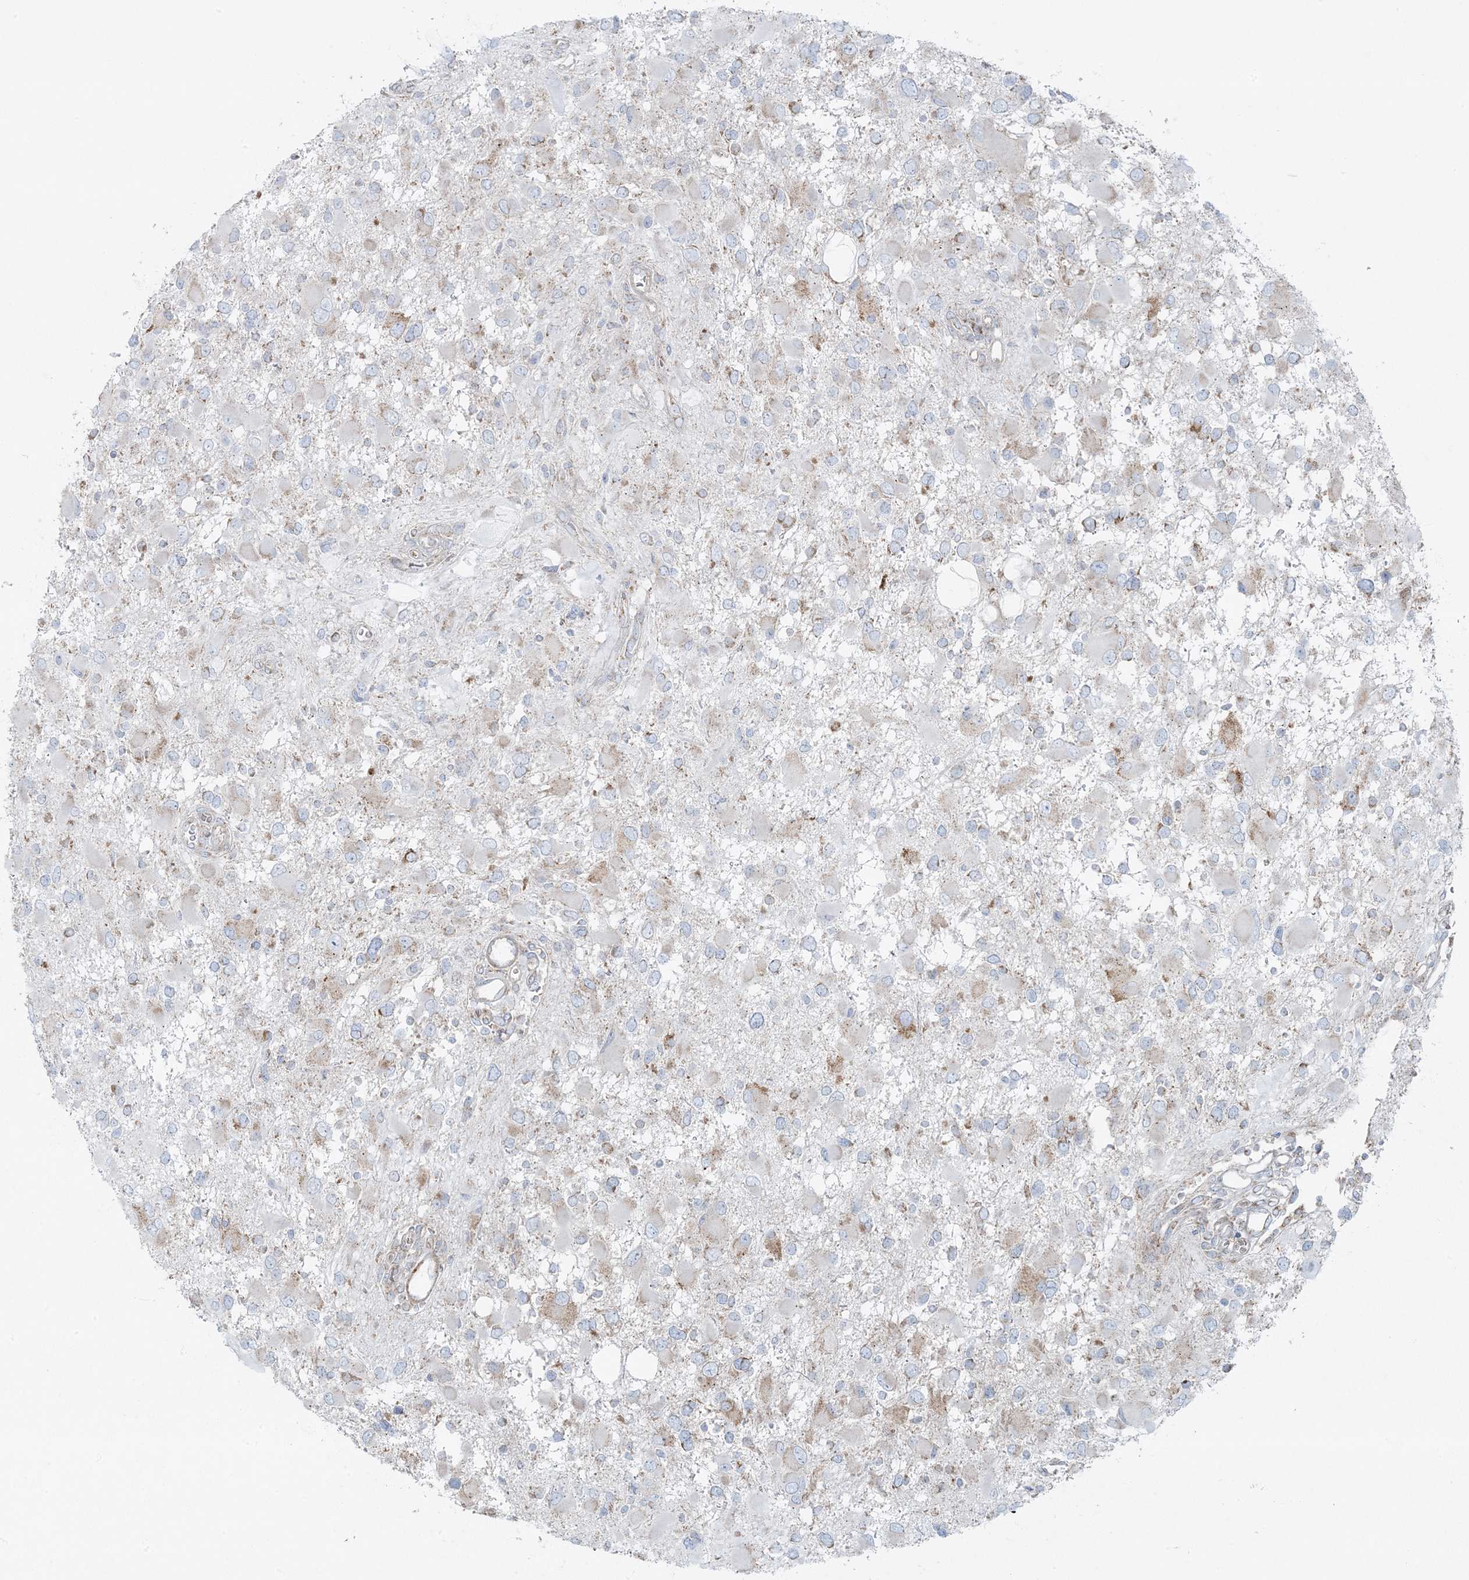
{"staining": {"intensity": "negative", "quantity": "none", "location": "none"}, "tissue": "glioma", "cell_type": "Tumor cells", "image_type": "cancer", "snomed": [{"axis": "morphology", "description": "Glioma, malignant, High grade"}, {"axis": "topography", "description": "Brain"}], "caption": "This is a histopathology image of immunohistochemistry staining of glioma, which shows no positivity in tumor cells.", "gene": "PIK3R4", "patient": {"sex": "male", "age": 53}}